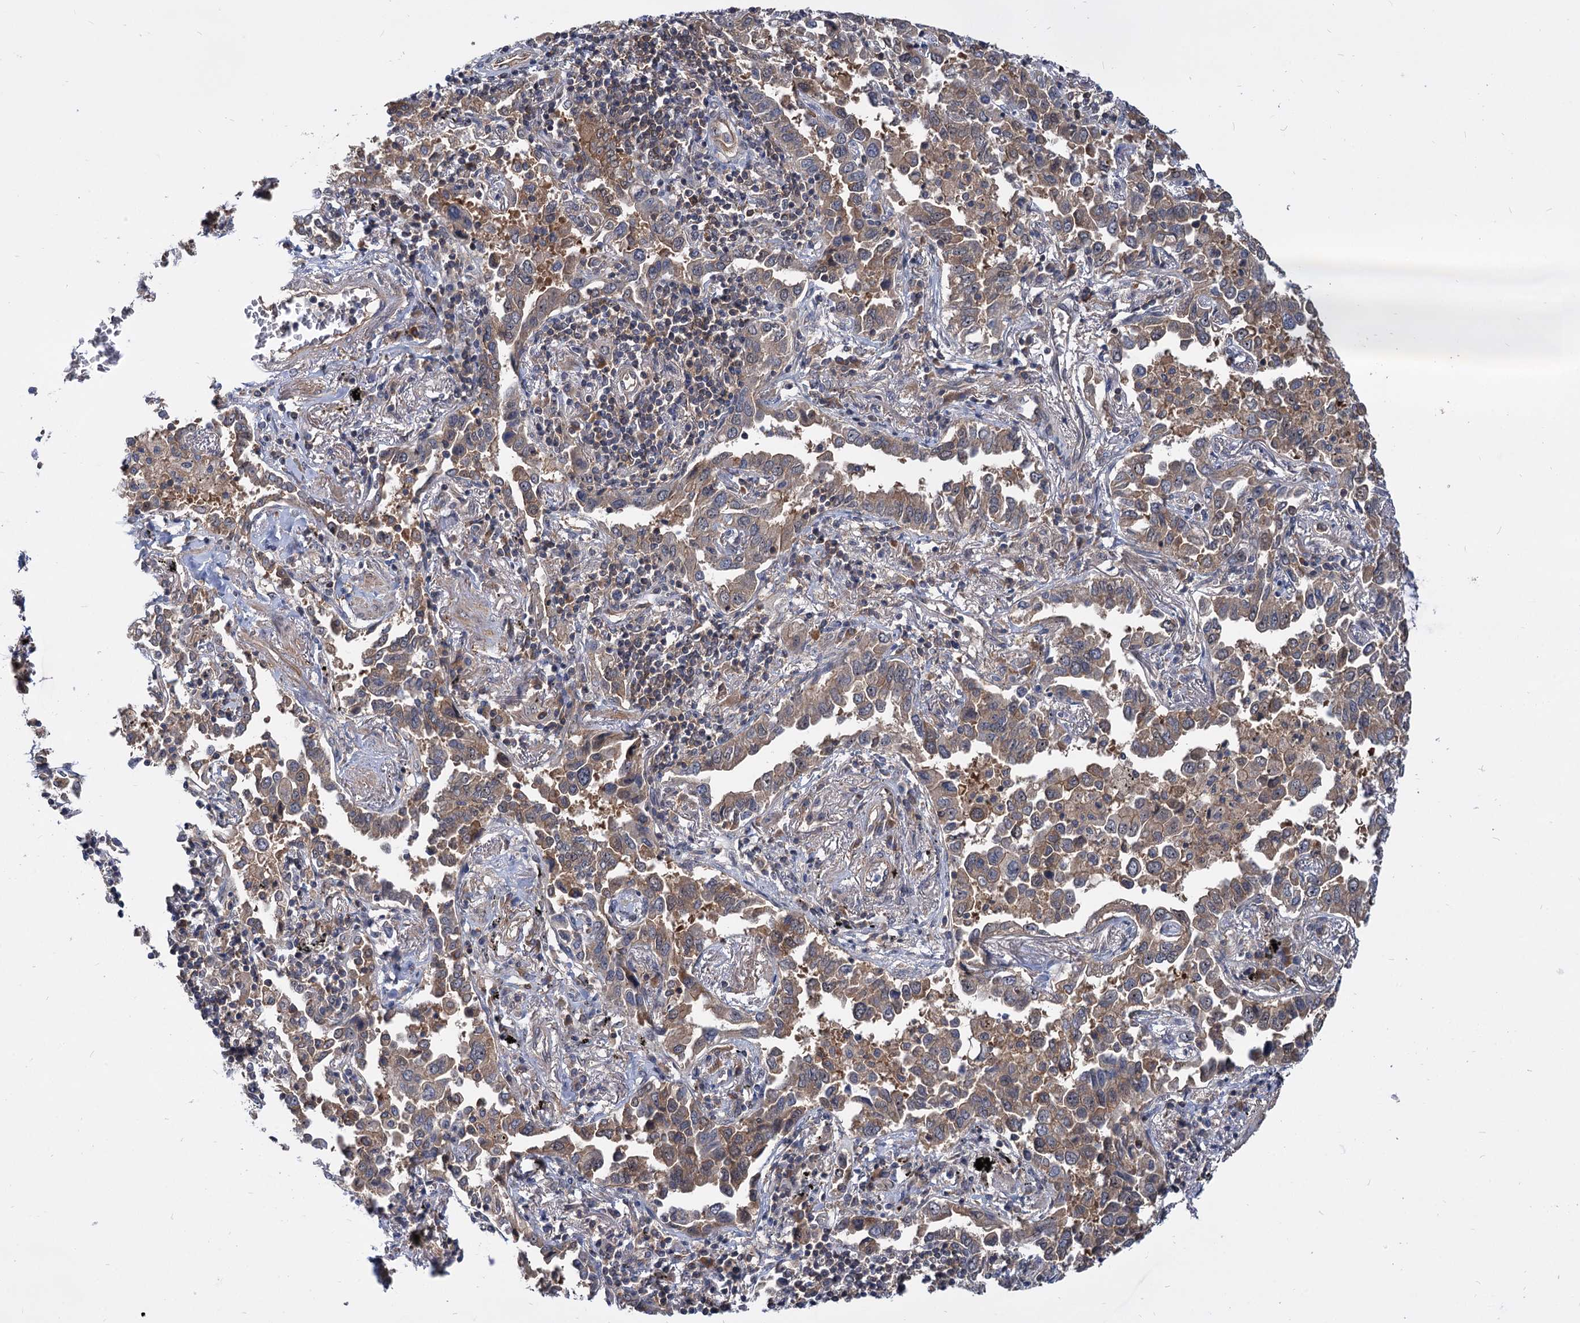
{"staining": {"intensity": "moderate", "quantity": ">75%", "location": "cytoplasmic/membranous"}, "tissue": "lung cancer", "cell_type": "Tumor cells", "image_type": "cancer", "snomed": [{"axis": "morphology", "description": "Adenocarcinoma, NOS"}, {"axis": "topography", "description": "Lung"}], "caption": "A high-resolution histopathology image shows immunohistochemistry staining of lung cancer (adenocarcinoma), which exhibits moderate cytoplasmic/membranous positivity in approximately >75% of tumor cells.", "gene": "SNX15", "patient": {"sex": "male", "age": 67}}